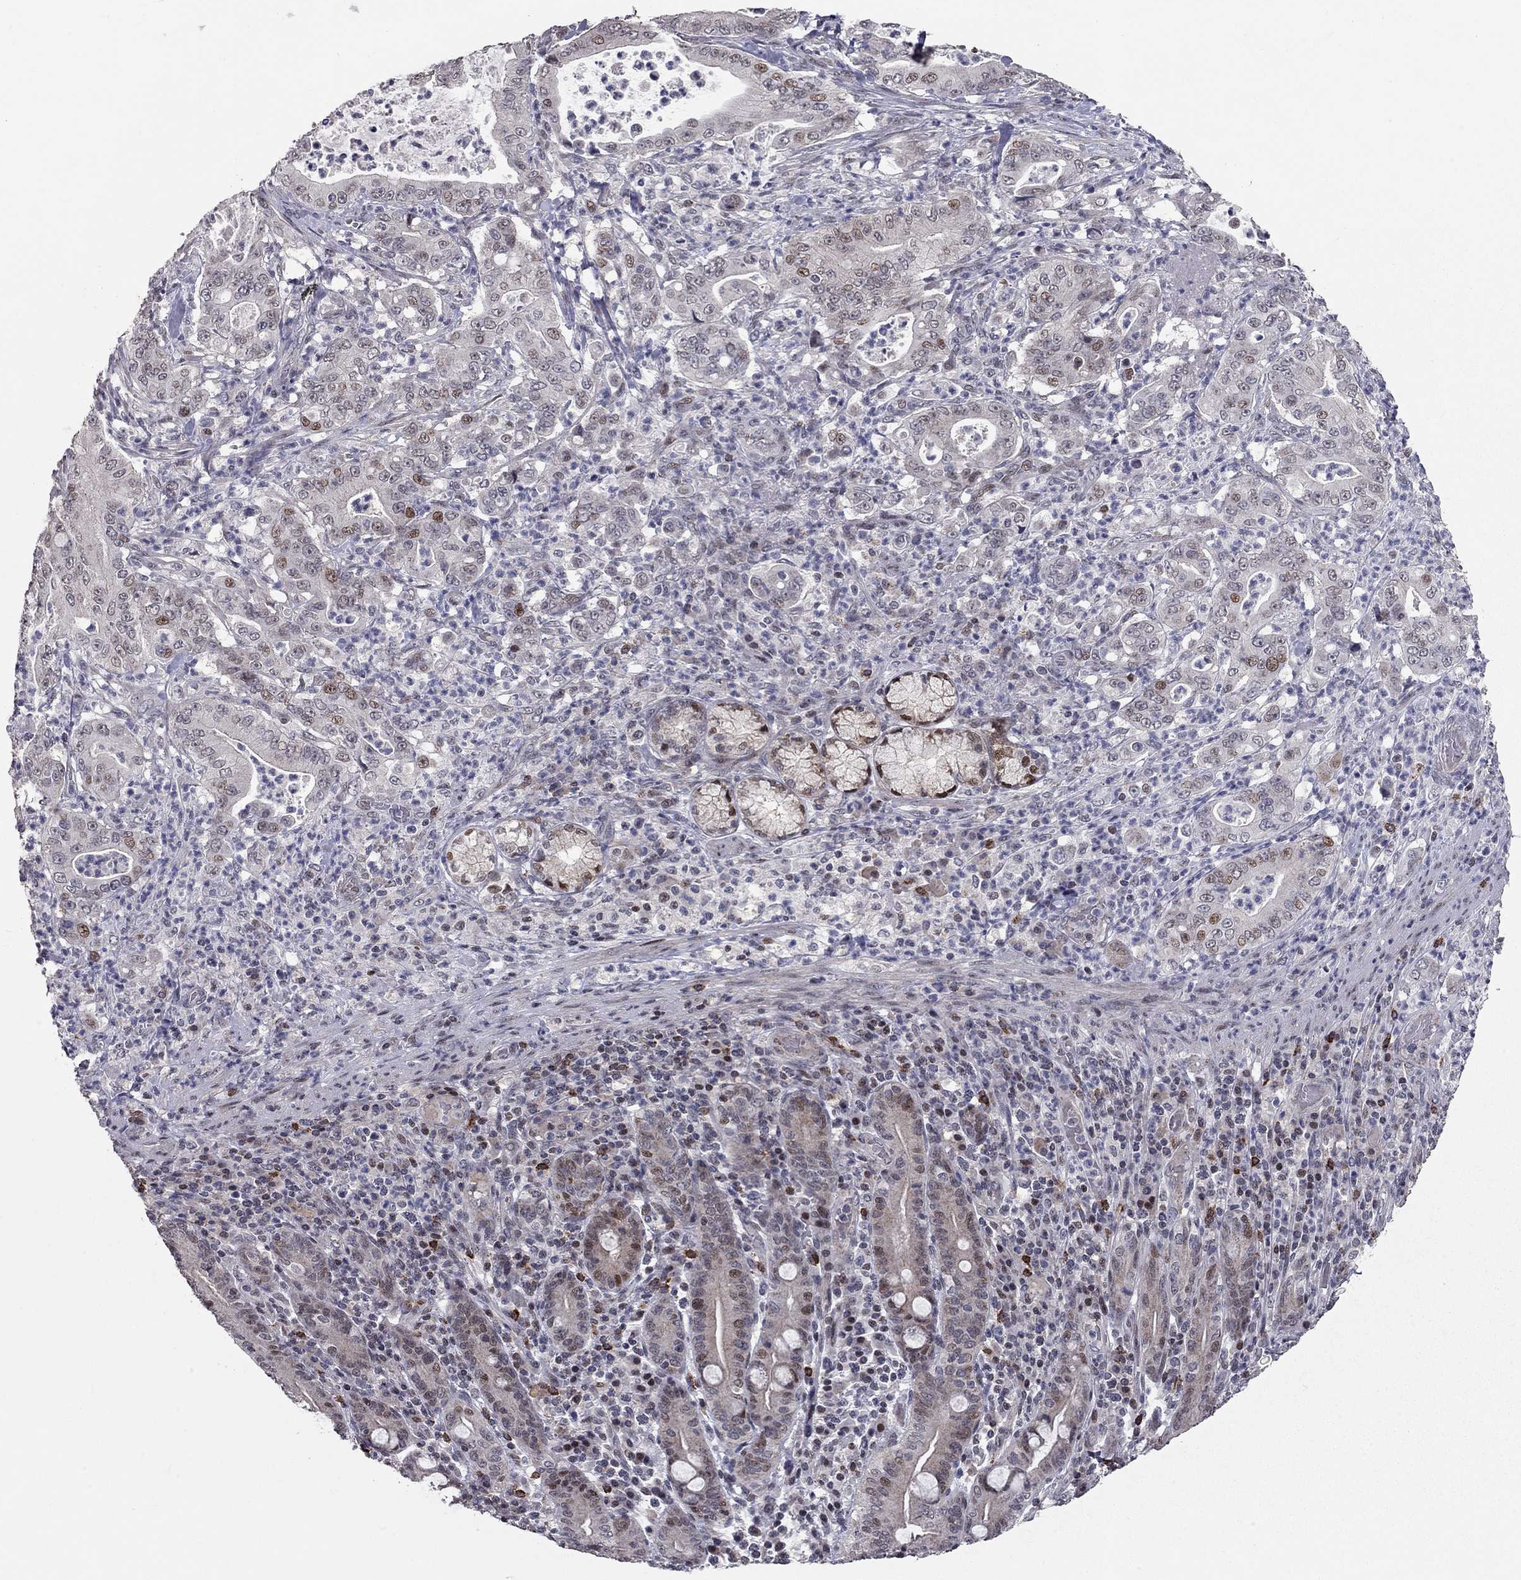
{"staining": {"intensity": "moderate", "quantity": "<25%", "location": "nuclear"}, "tissue": "pancreatic cancer", "cell_type": "Tumor cells", "image_type": "cancer", "snomed": [{"axis": "morphology", "description": "Adenocarcinoma, NOS"}, {"axis": "topography", "description": "Pancreas"}], "caption": "Approximately <25% of tumor cells in human adenocarcinoma (pancreatic) display moderate nuclear protein positivity as visualized by brown immunohistochemical staining.", "gene": "HDAC3", "patient": {"sex": "male", "age": 71}}